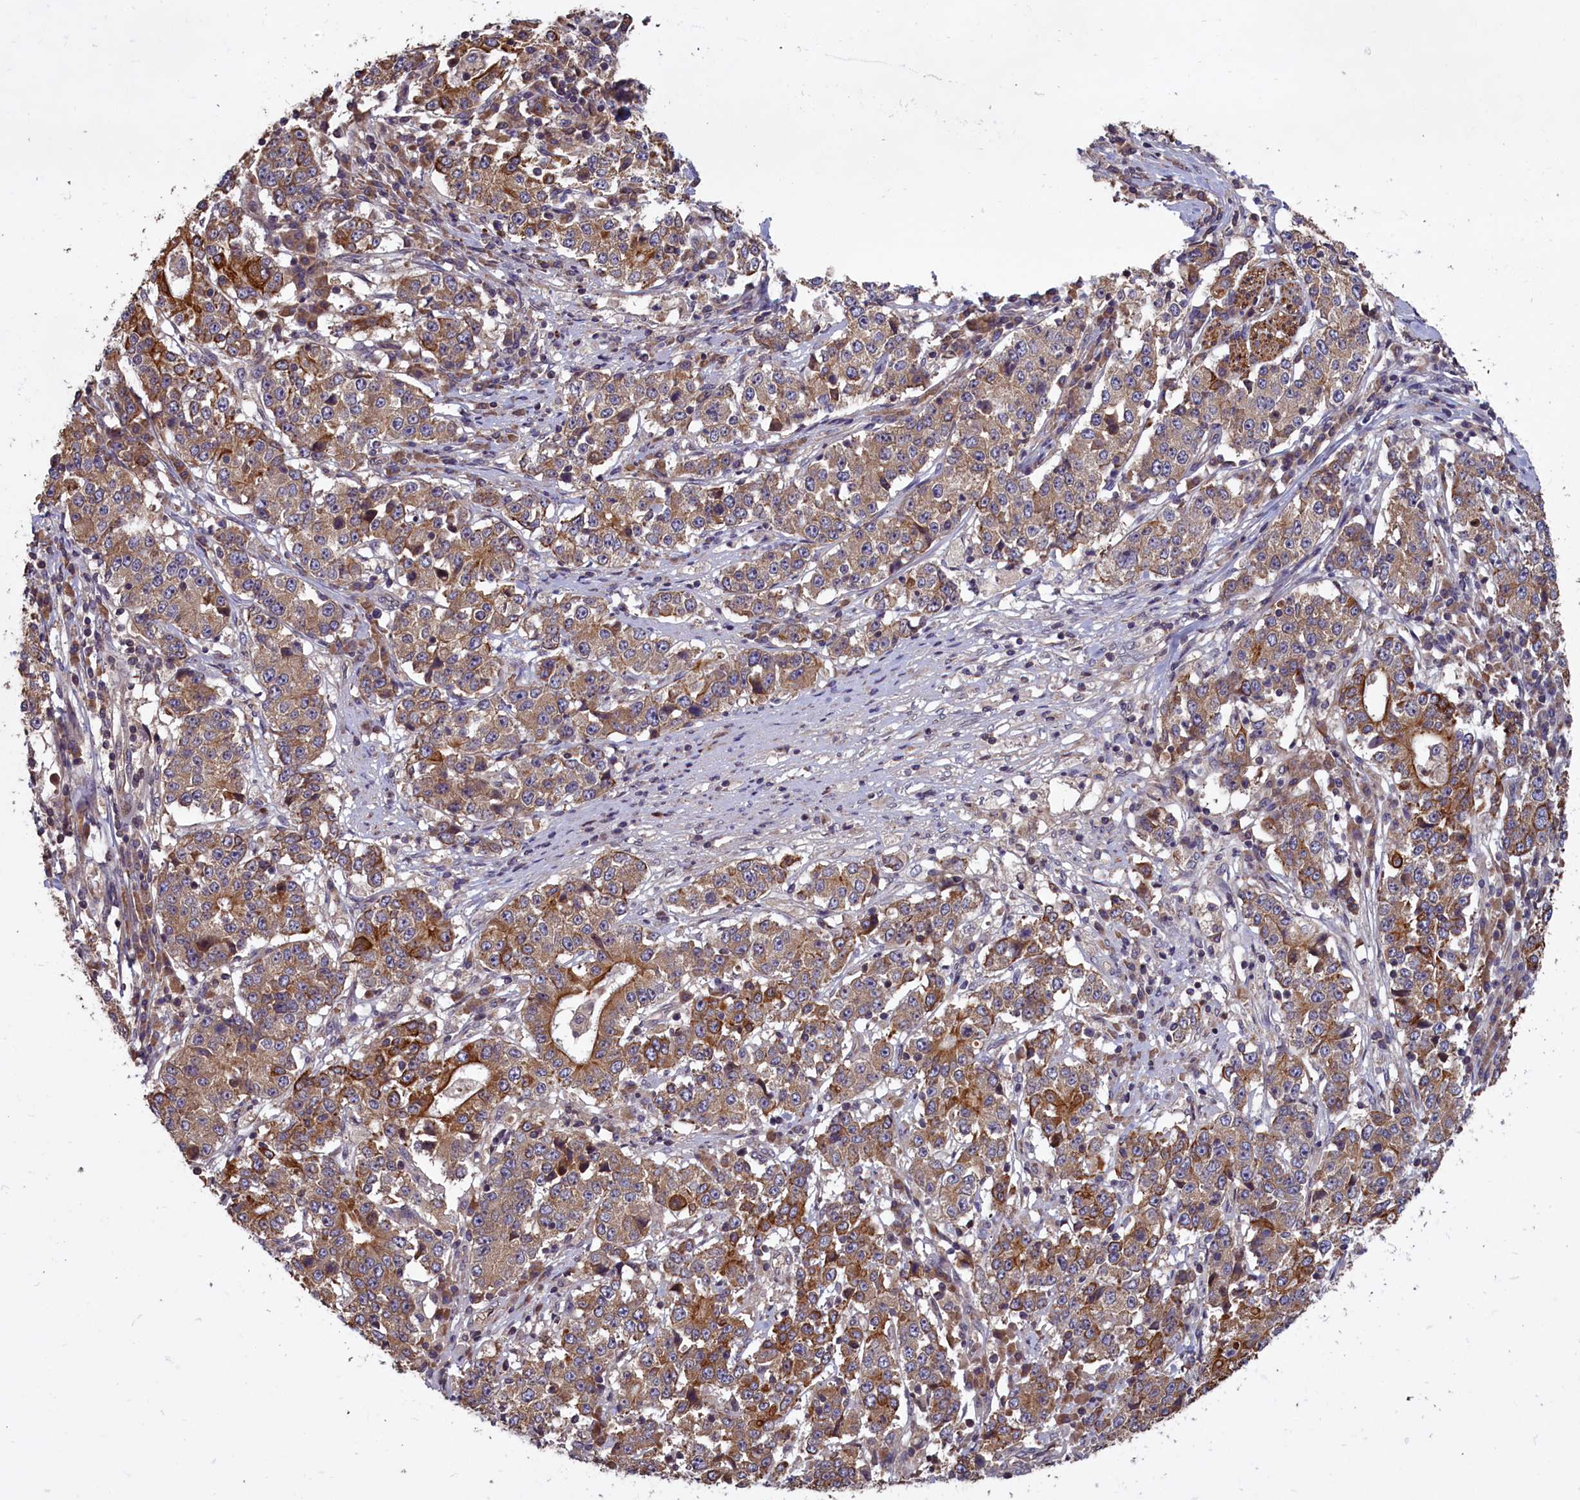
{"staining": {"intensity": "moderate", "quantity": ">75%", "location": "cytoplasmic/membranous"}, "tissue": "stomach cancer", "cell_type": "Tumor cells", "image_type": "cancer", "snomed": [{"axis": "morphology", "description": "Adenocarcinoma, NOS"}, {"axis": "topography", "description": "Stomach"}], "caption": "The histopathology image exhibits a brown stain indicating the presence of a protein in the cytoplasmic/membranous of tumor cells in stomach adenocarcinoma. (DAB IHC with brightfield microscopy, high magnification).", "gene": "DENND1B", "patient": {"sex": "male", "age": 59}}